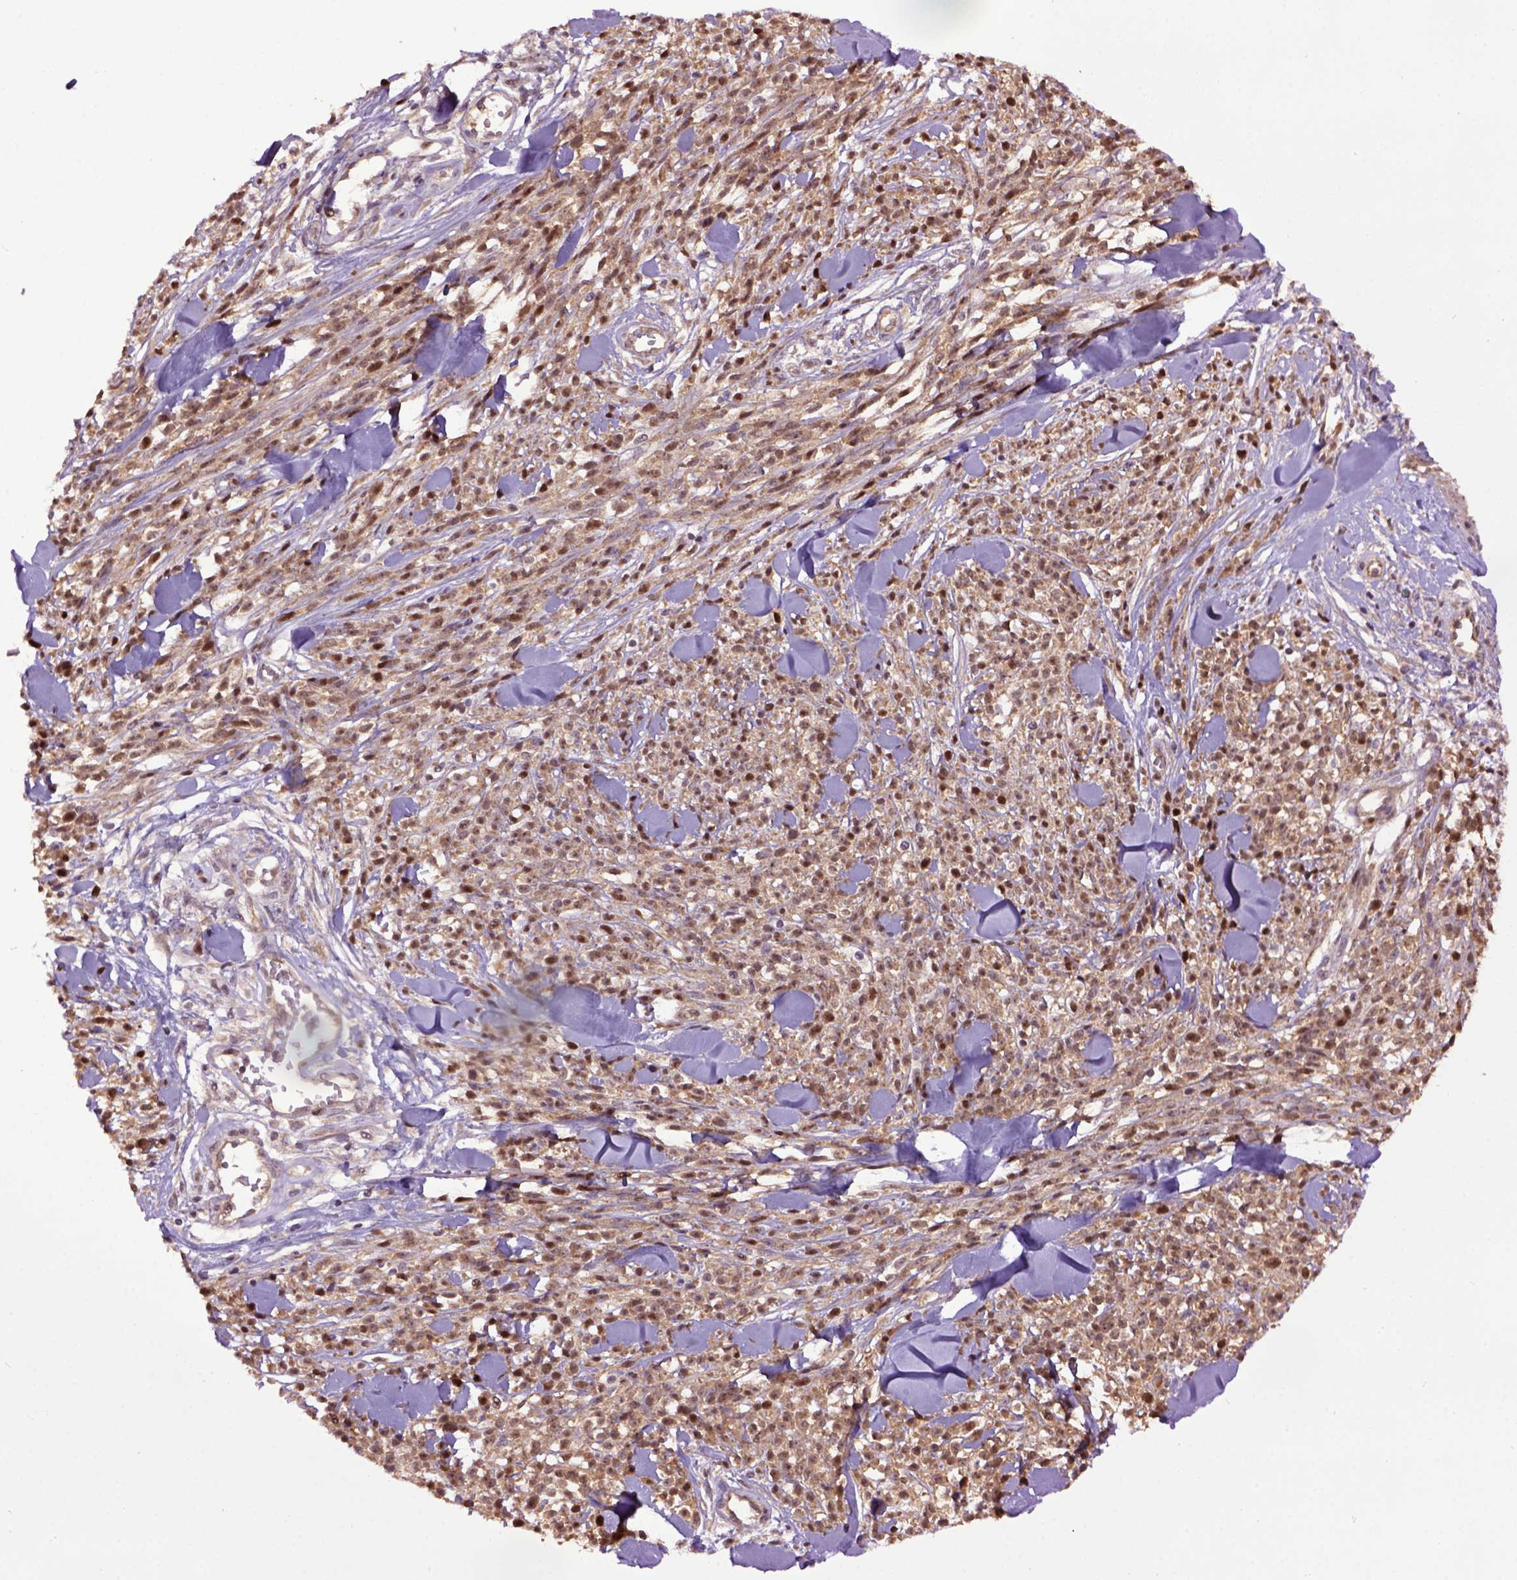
{"staining": {"intensity": "moderate", "quantity": ">75%", "location": "cytoplasmic/membranous,nuclear"}, "tissue": "melanoma", "cell_type": "Tumor cells", "image_type": "cancer", "snomed": [{"axis": "morphology", "description": "Malignant melanoma, NOS"}, {"axis": "topography", "description": "Skin"}, {"axis": "topography", "description": "Skin of trunk"}], "caption": "This is a histology image of immunohistochemistry (IHC) staining of malignant melanoma, which shows moderate expression in the cytoplasmic/membranous and nuclear of tumor cells.", "gene": "WDR48", "patient": {"sex": "male", "age": 74}}